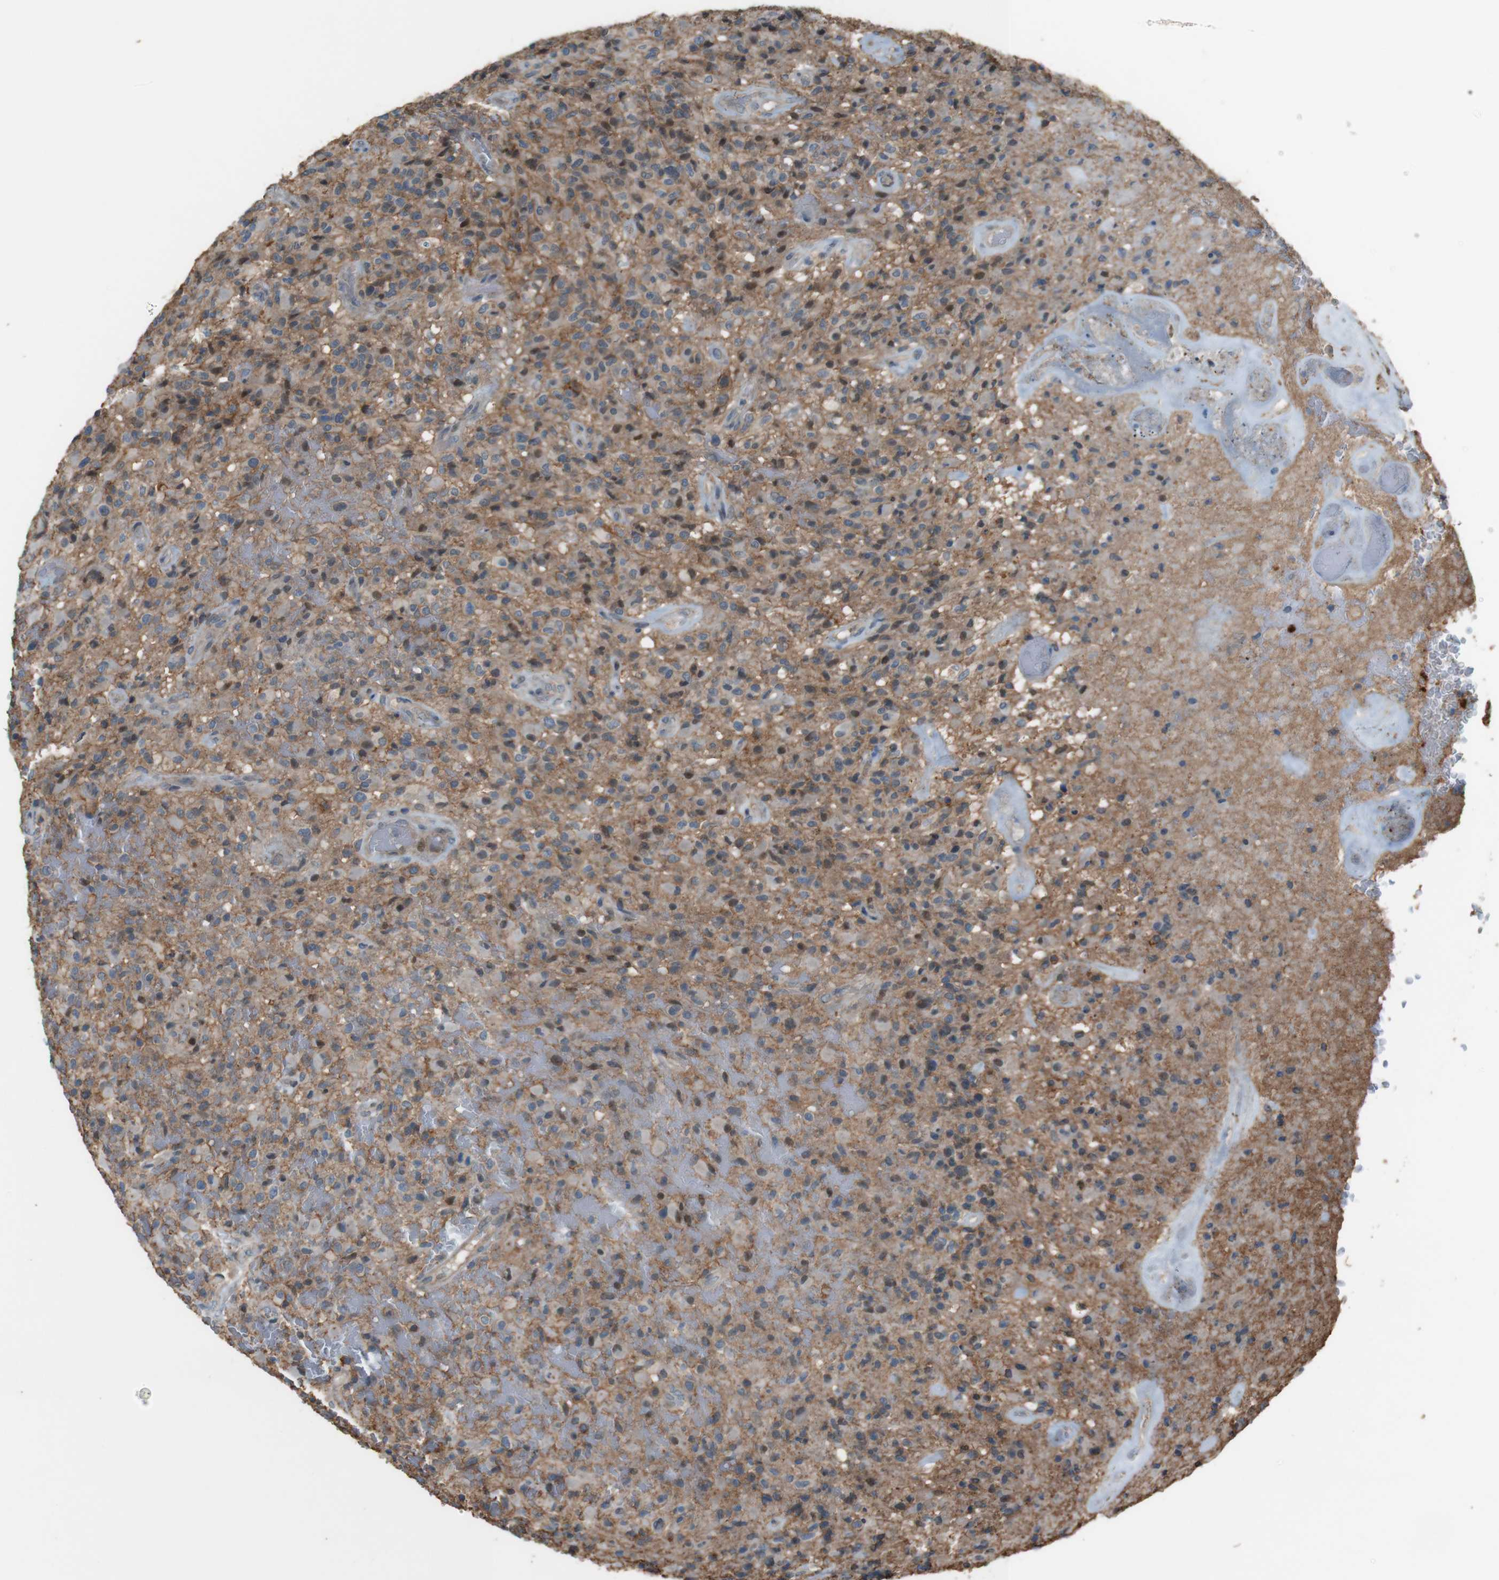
{"staining": {"intensity": "weak", "quantity": "<25%", "location": "cytoplasmic/membranous"}, "tissue": "glioma", "cell_type": "Tumor cells", "image_type": "cancer", "snomed": [{"axis": "morphology", "description": "Glioma, malignant, High grade"}, {"axis": "topography", "description": "Brain"}], "caption": "The photomicrograph demonstrates no staining of tumor cells in malignant glioma (high-grade).", "gene": "ATP2B1", "patient": {"sex": "male", "age": 71}}